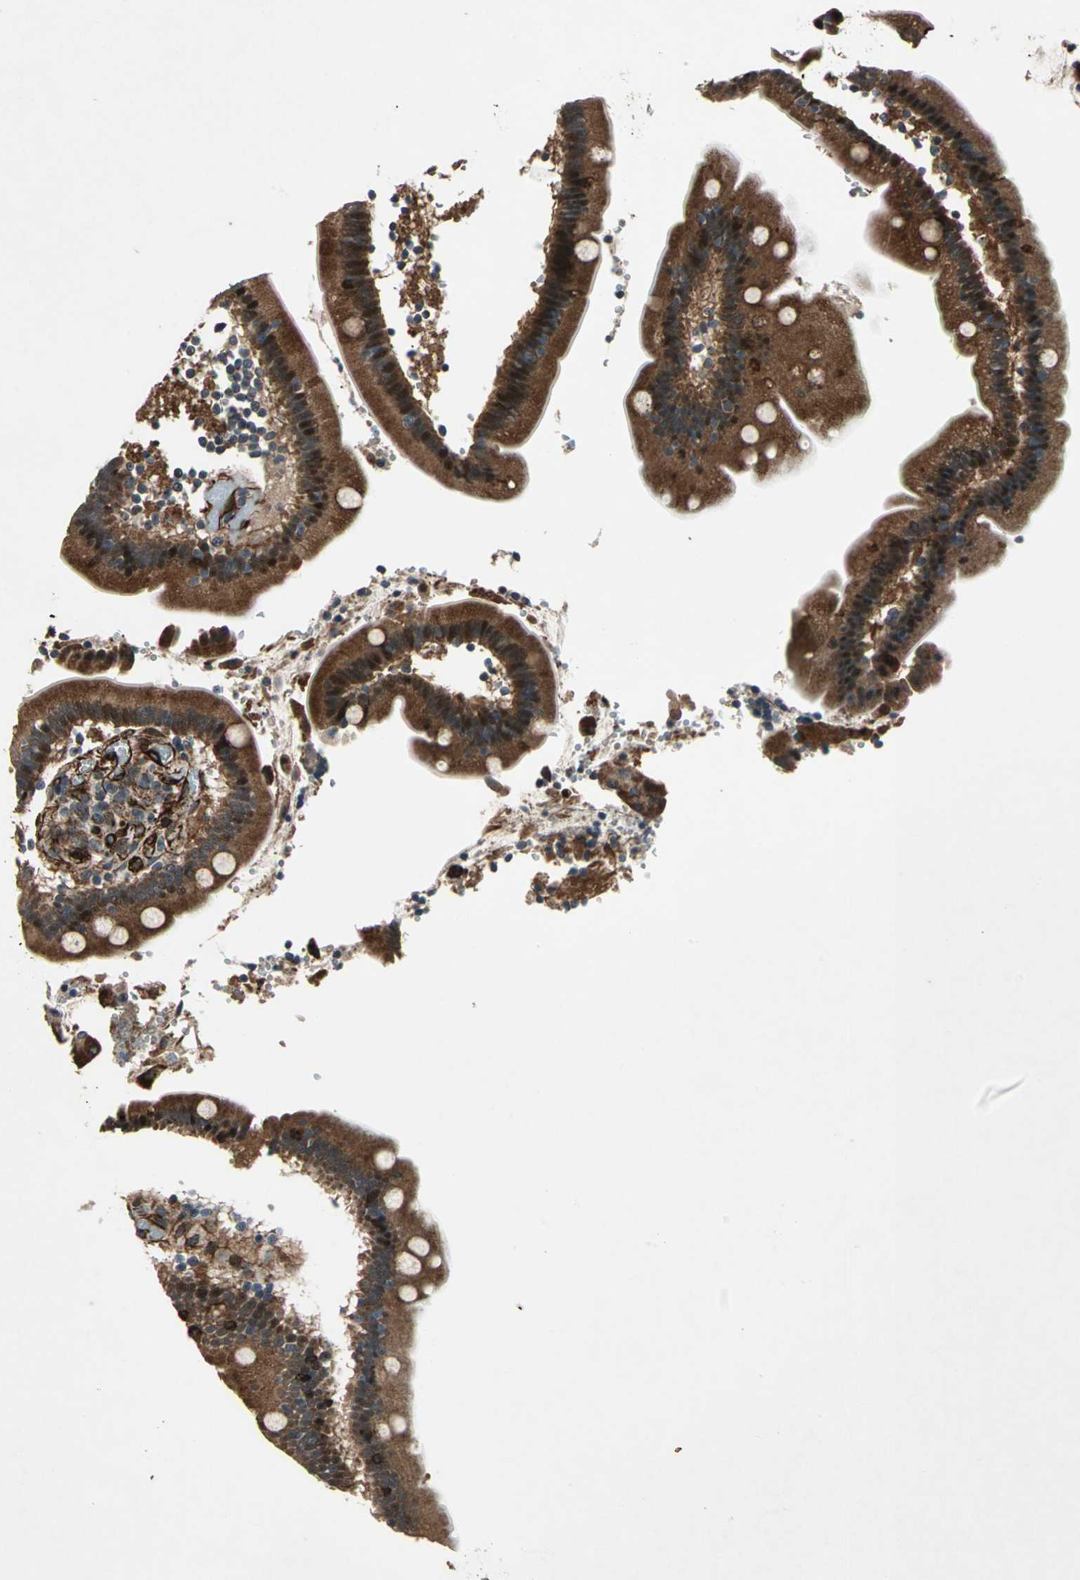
{"staining": {"intensity": "strong", "quantity": ">75%", "location": "cytoplasmic/membranous,nuclear"}, "tissue": "duodenum", "cell_type": "Glandular cells", "image_type": "normal", "snomed": [{"axis": "morphology", "description": "Normal tissue, NOS"}, {"axis": "topography", "description": "Duodenum"}], "caption": "A high-resolution micrograph shows immunohistochemistry staining of benign duodenum, which exhibits strong cytoplasmic/membranous,nuclear staining in about >75% of glandular cells. (IHC, brightfield microscopy, high magnification).", "gene": "EXD2", "patient": {"sex": "male", "age": 66}}